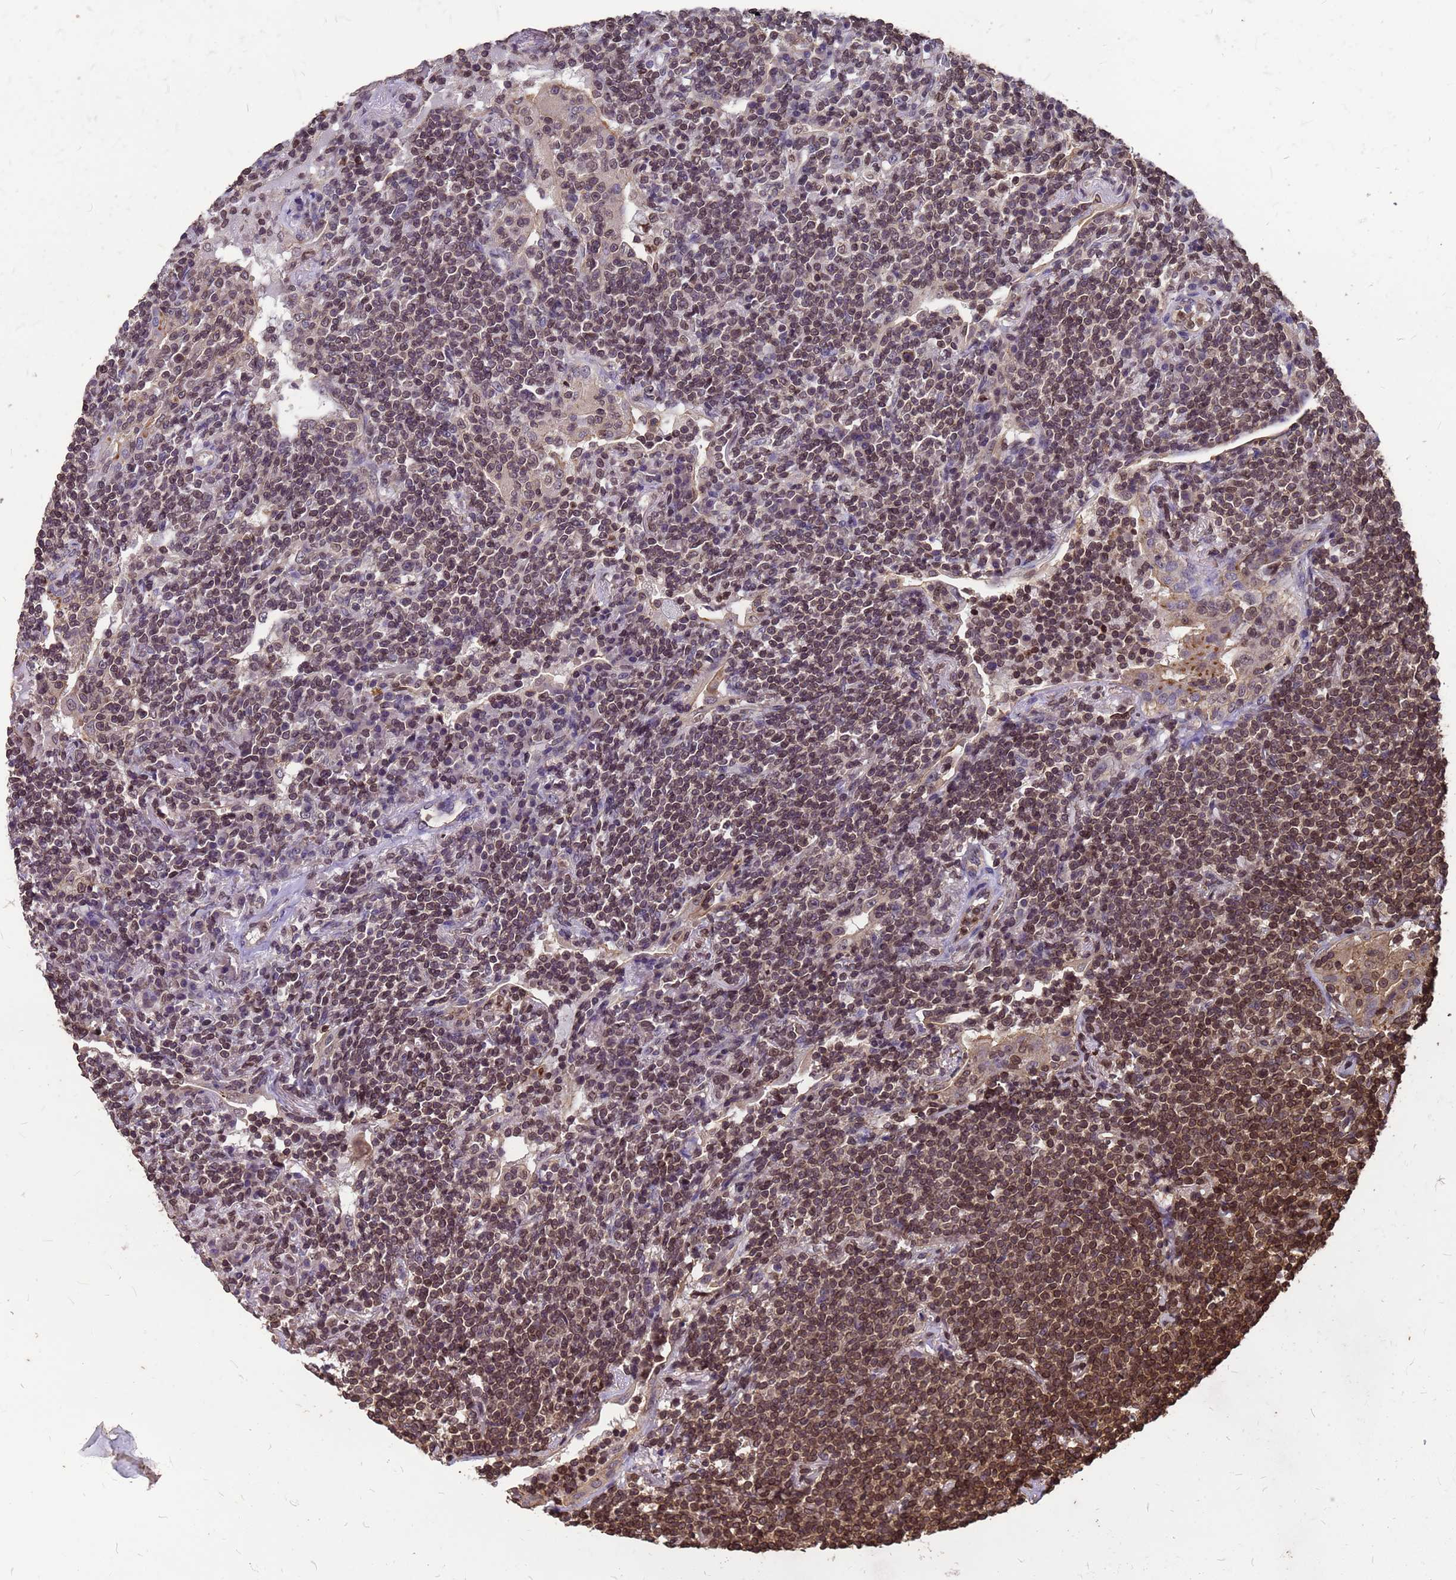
{"staining": {"intensity": "moderate", "quantity": "25%-75%", "location": "cytoplasmic/membranous,nuclear"}, "tissue": "lymphoma", "cell_type": "Tumor cells", "image_type": "cancer", "snomed": [{"axis": "morphology", "description": "Malignant lymphoma, non-Hodgkin's type, Low grade"}, {"axis": "topography", "description": "Lung"}], "caption": "This photomicrograph displays immunohistochemistry (IHC) staining of human malignant lymphoma, non-Hodgkin's type (low-grade), with medium moderate cytoplasmic/membranous and nuclear positivity in approximately 25%-75% of tumor cells.", "gene": "C1orf35", "patient": {"sex": "female", "age": 71}}